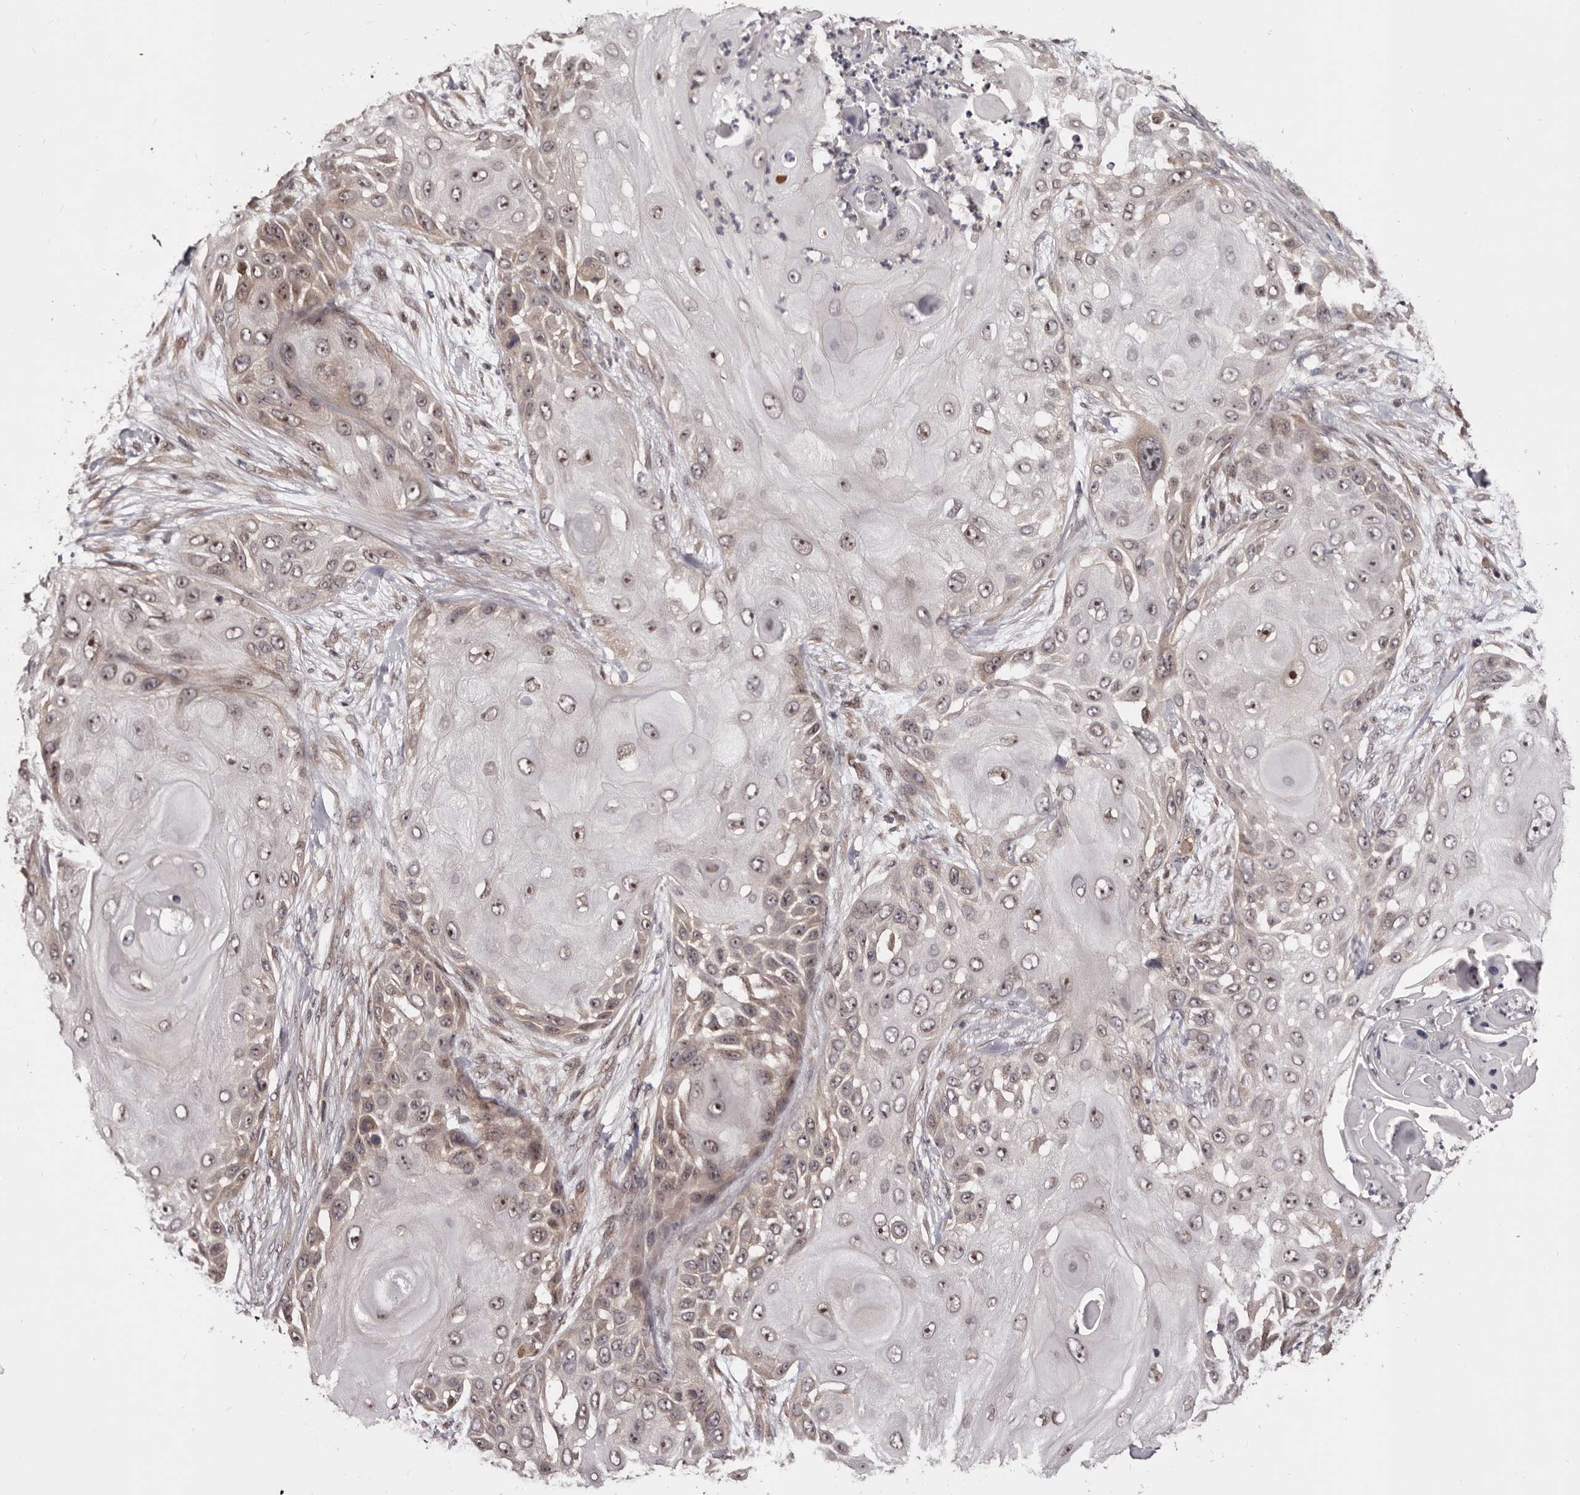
{"staining": {"intensity": "moderate", "quantity": "25%-75%", "location": "nuclear"}, "tissue": "skin cancer", "cell_type": "Tumor cells", "image_type": "cancer", "snomed": [{"axis": "morphology", "description": "Squamous cell carcinoma, NOS"}, {"axis": "topography", "description": "Skin"}], "caption": "Protein expression analysis of skin cancer (squamous cell carcinoma) displays moderate nuclear staining in approximately 25%-75% of tumor cells. (DAB = brown stain, brightfield microscopy at high magnification).", "gene": "NOL12", "patient": {"sex": "female", "age": 44}}